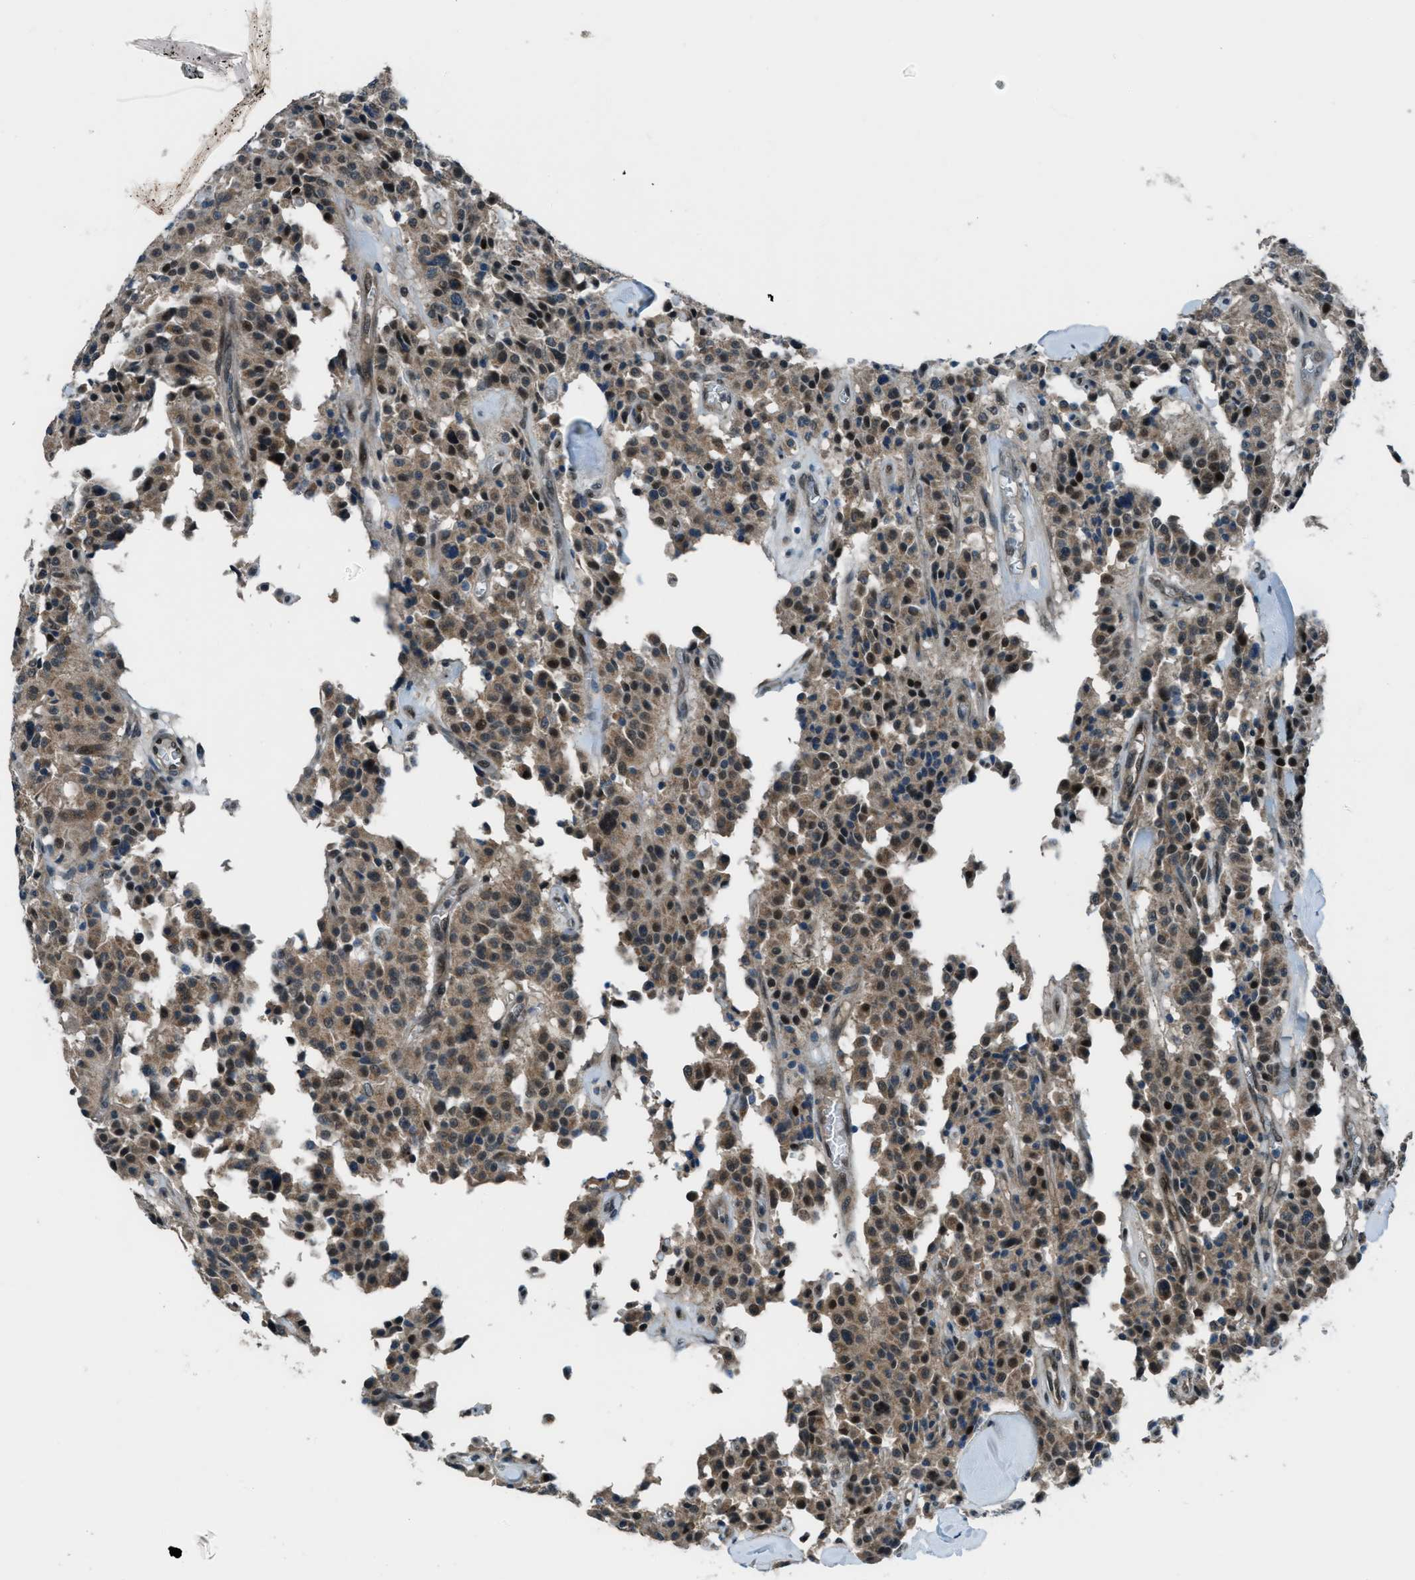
{"staining": {"intensity": "moderate", "quantity": ">75%", "location": "cytoplasmic/membranous,nuclear"}, "tissue": "carcinoid", "cell_type": "Tumor cells", "image_type": "cancer", "snomed": [{"axis": "morphology", "description": "Carcinoid, malignant, NOS"}, {"axis": "topography", "description": "Lung"}], "caption": "Immunohistochemical staining of carcinoid reveals moderate cytoplasmic/membranous and nuclear protein positivity in about >75% of tumor cells. The protein of interest is stained brown, and the nuclei are stained in blue (DAB IHC with brightfield microscopy, high magnification).", "gene": "NPEPL1", "patient": {"sex": "male", "age": 30}}